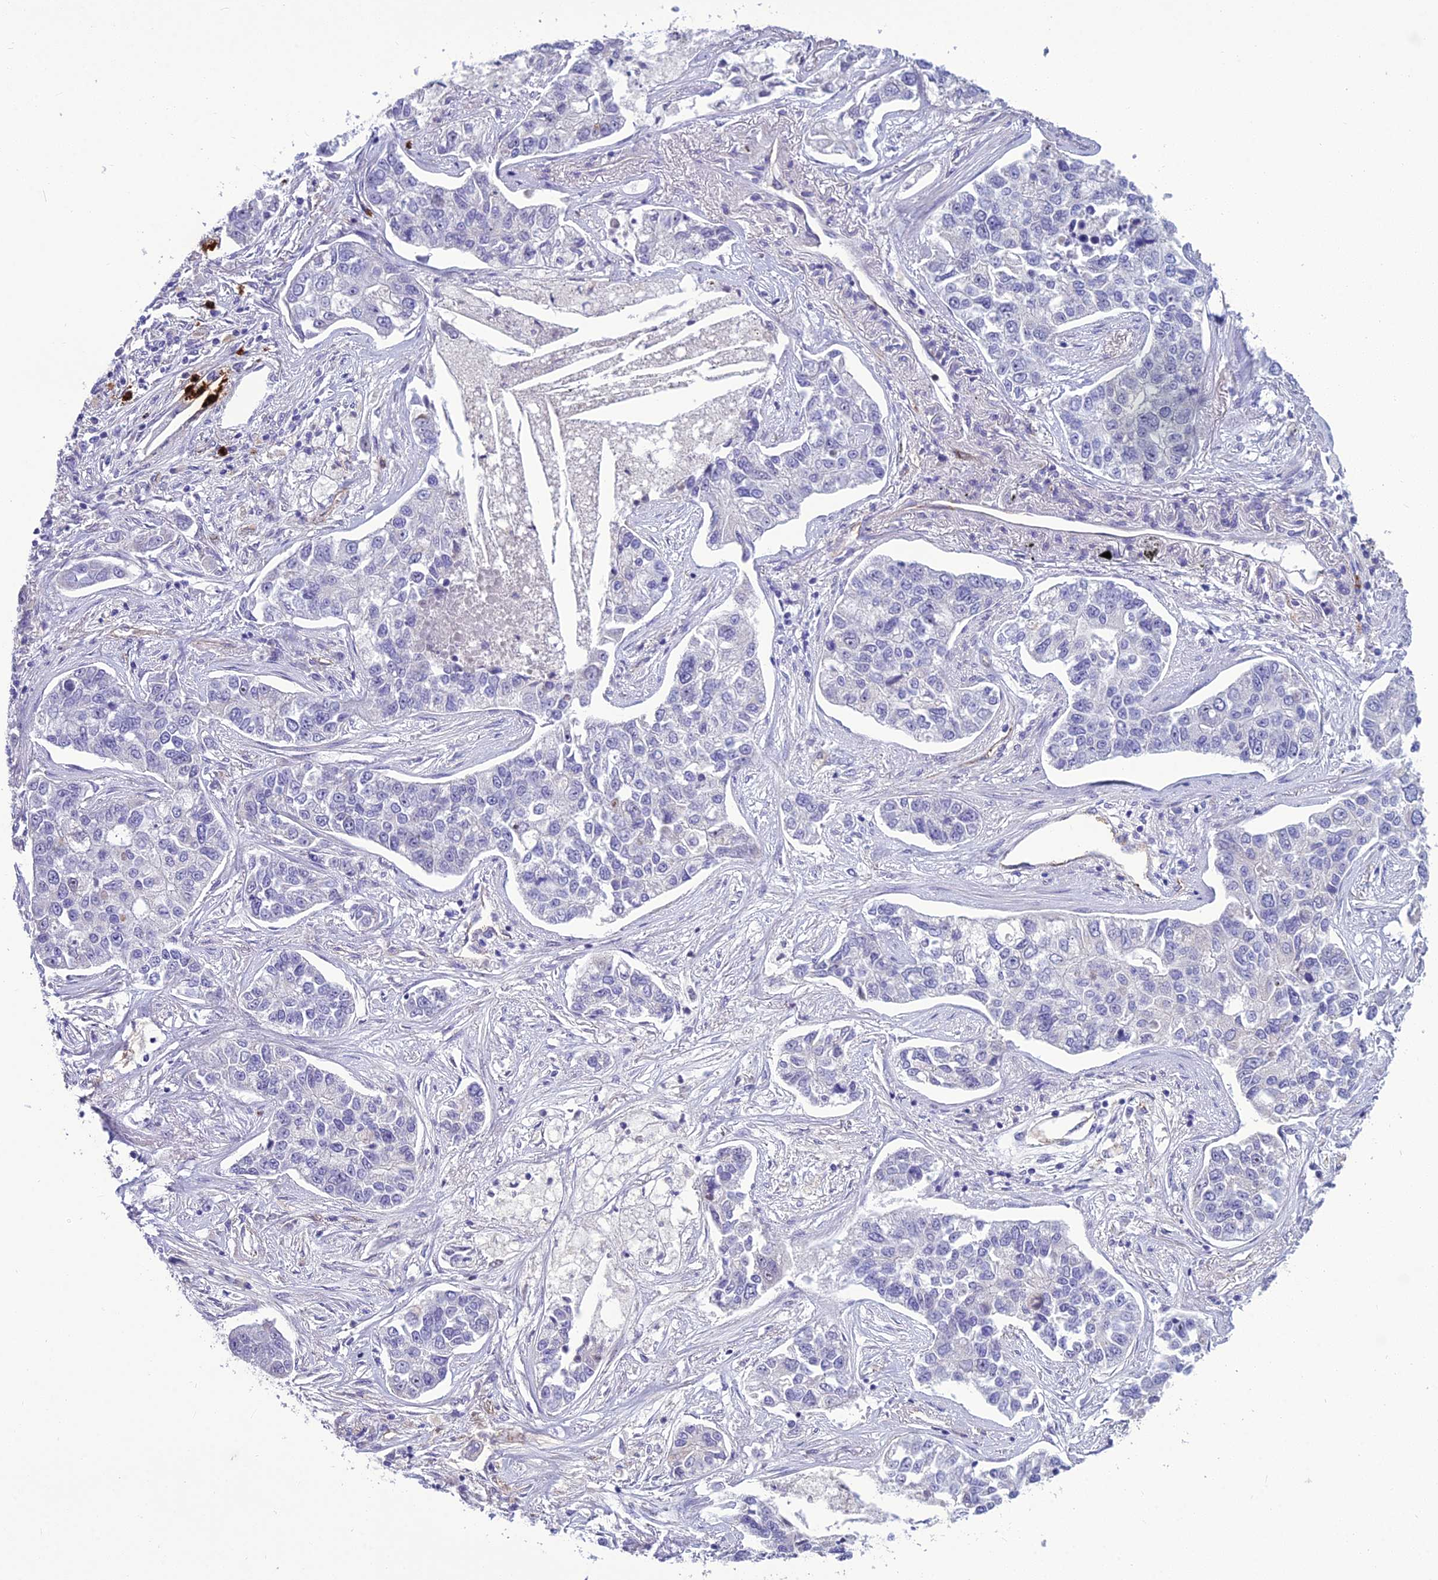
{"staining": {"intensity": "negative", "quantity": "none", "location": "none"}, "tissue": "lung cancer", "cell_type": "Tumor cells", "image_type": "cancer", "snomed": [{"axis": "morphology", "description": "Adenocarcinoma, NOS"}, {"axis": "topography", "description": "Lung"}], "caption": "Tumor cells are negative for protein expression in human lung adenocarcinoma.", "gene": "BBS7", "patient": {"sex": "male", "age": 49}}